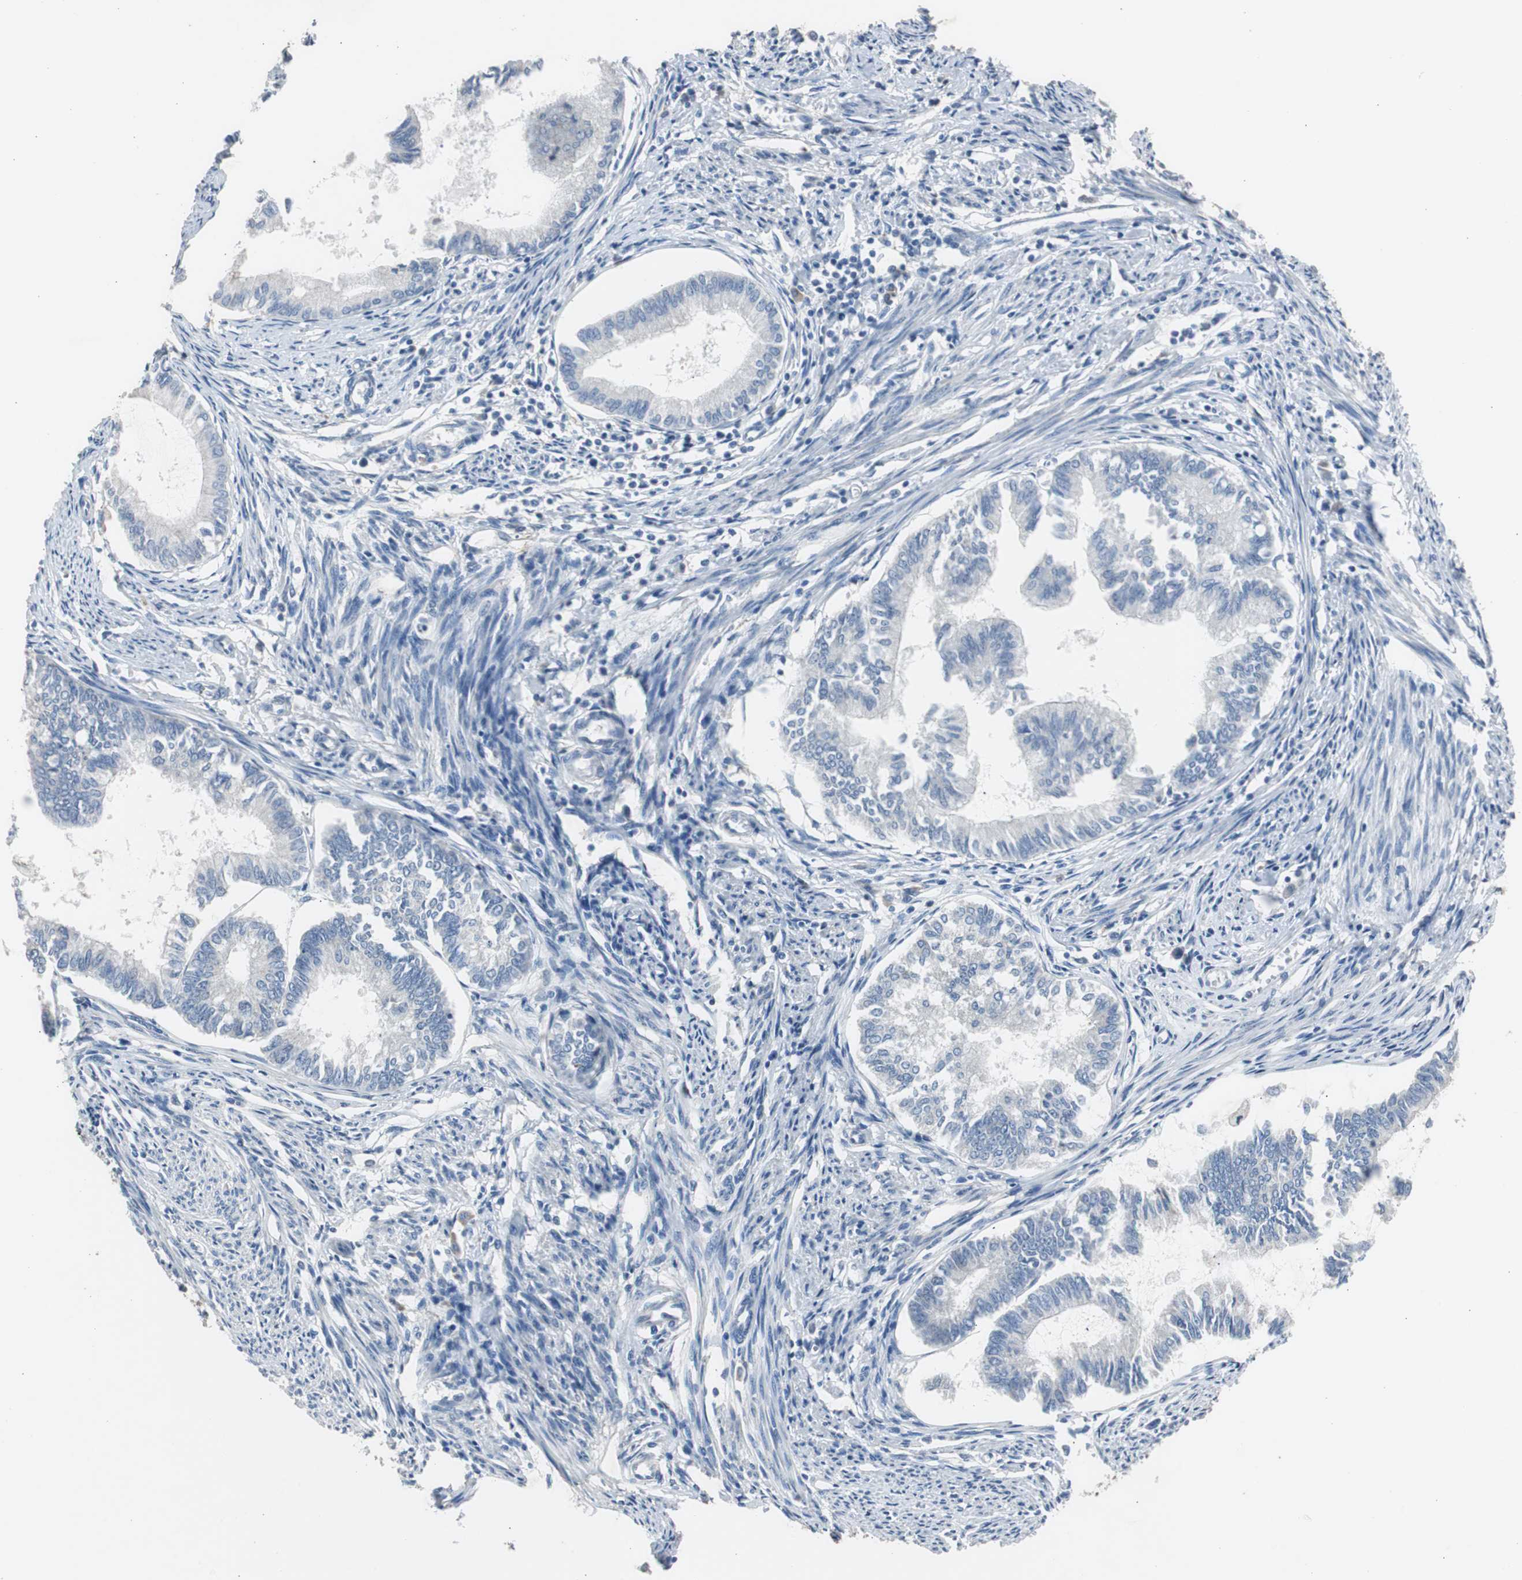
{"staining": {"intensity": "negative", "quantity": "none", "location": "none"}, "tissue": "endometrial cancer", "cell_type": "Tumor cells", "image_type": "cancer", "snomed": [{"axis": "morphology", "description": "Adenocarcinoma, NOS"}, {"axis": "topography", "description": "Endometrium"}], "caption": "Immunohistochemical staining of human endometrial cancer demonstrates no significant expression in tumor cells.", "gene": "TK1", "patient": {"sex": "female", "age": 86}}